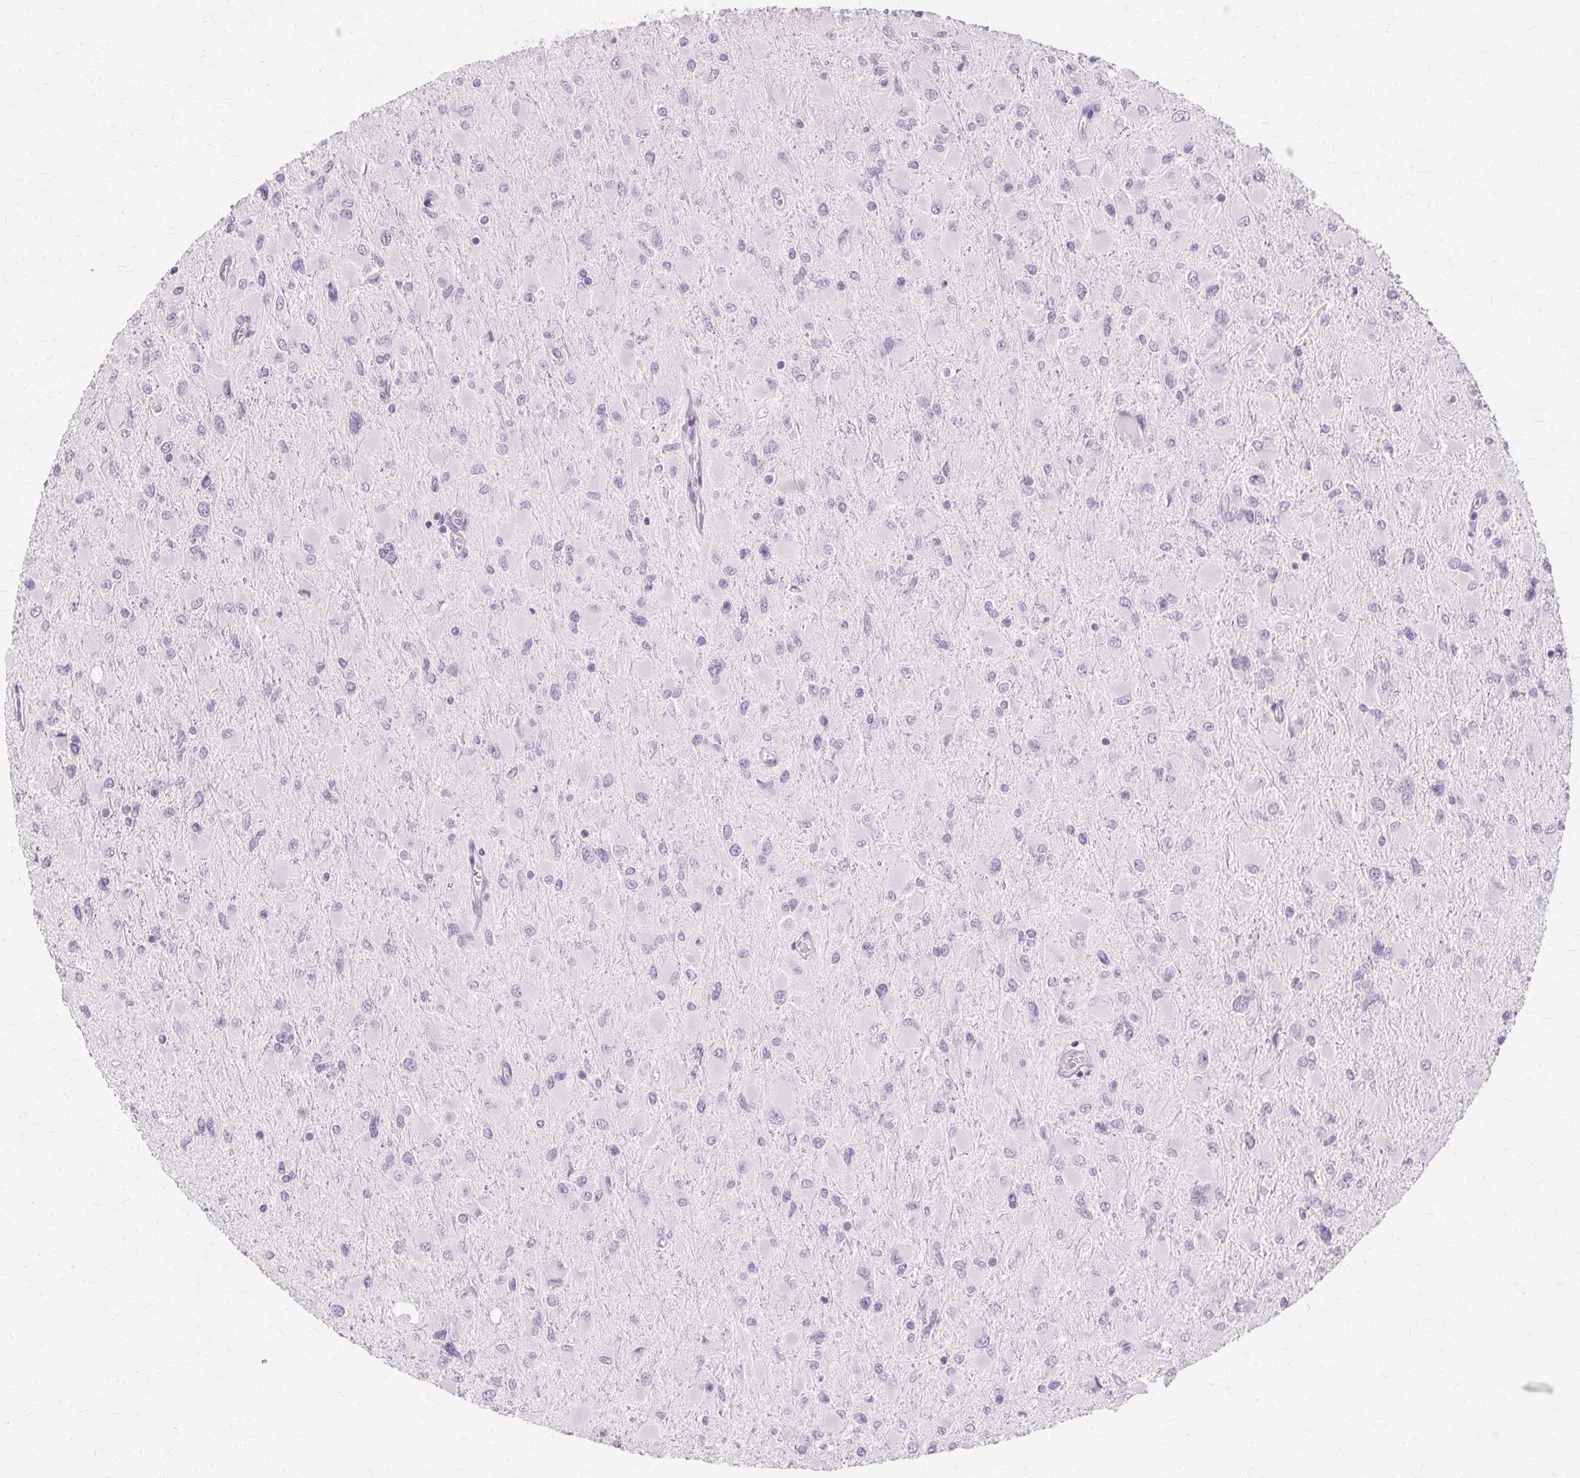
{"staining": {"intensity": "negative", "quantity": "none", "location": "none"}, "tissue": "glioma", "cell_type": "Tumor cells", "image_type": "cancer", "snomed": [{"axis": "morphology", "description": "Glioma, malignant, High grade"}, {"axis": "topography", "description": "Cerebral cortex"}], "caption": "Tumor cells show no significant staining in high-grade glioma (malignant).", "gene": "KRT6C", "patient": {"sex": "female", "age": 36}}